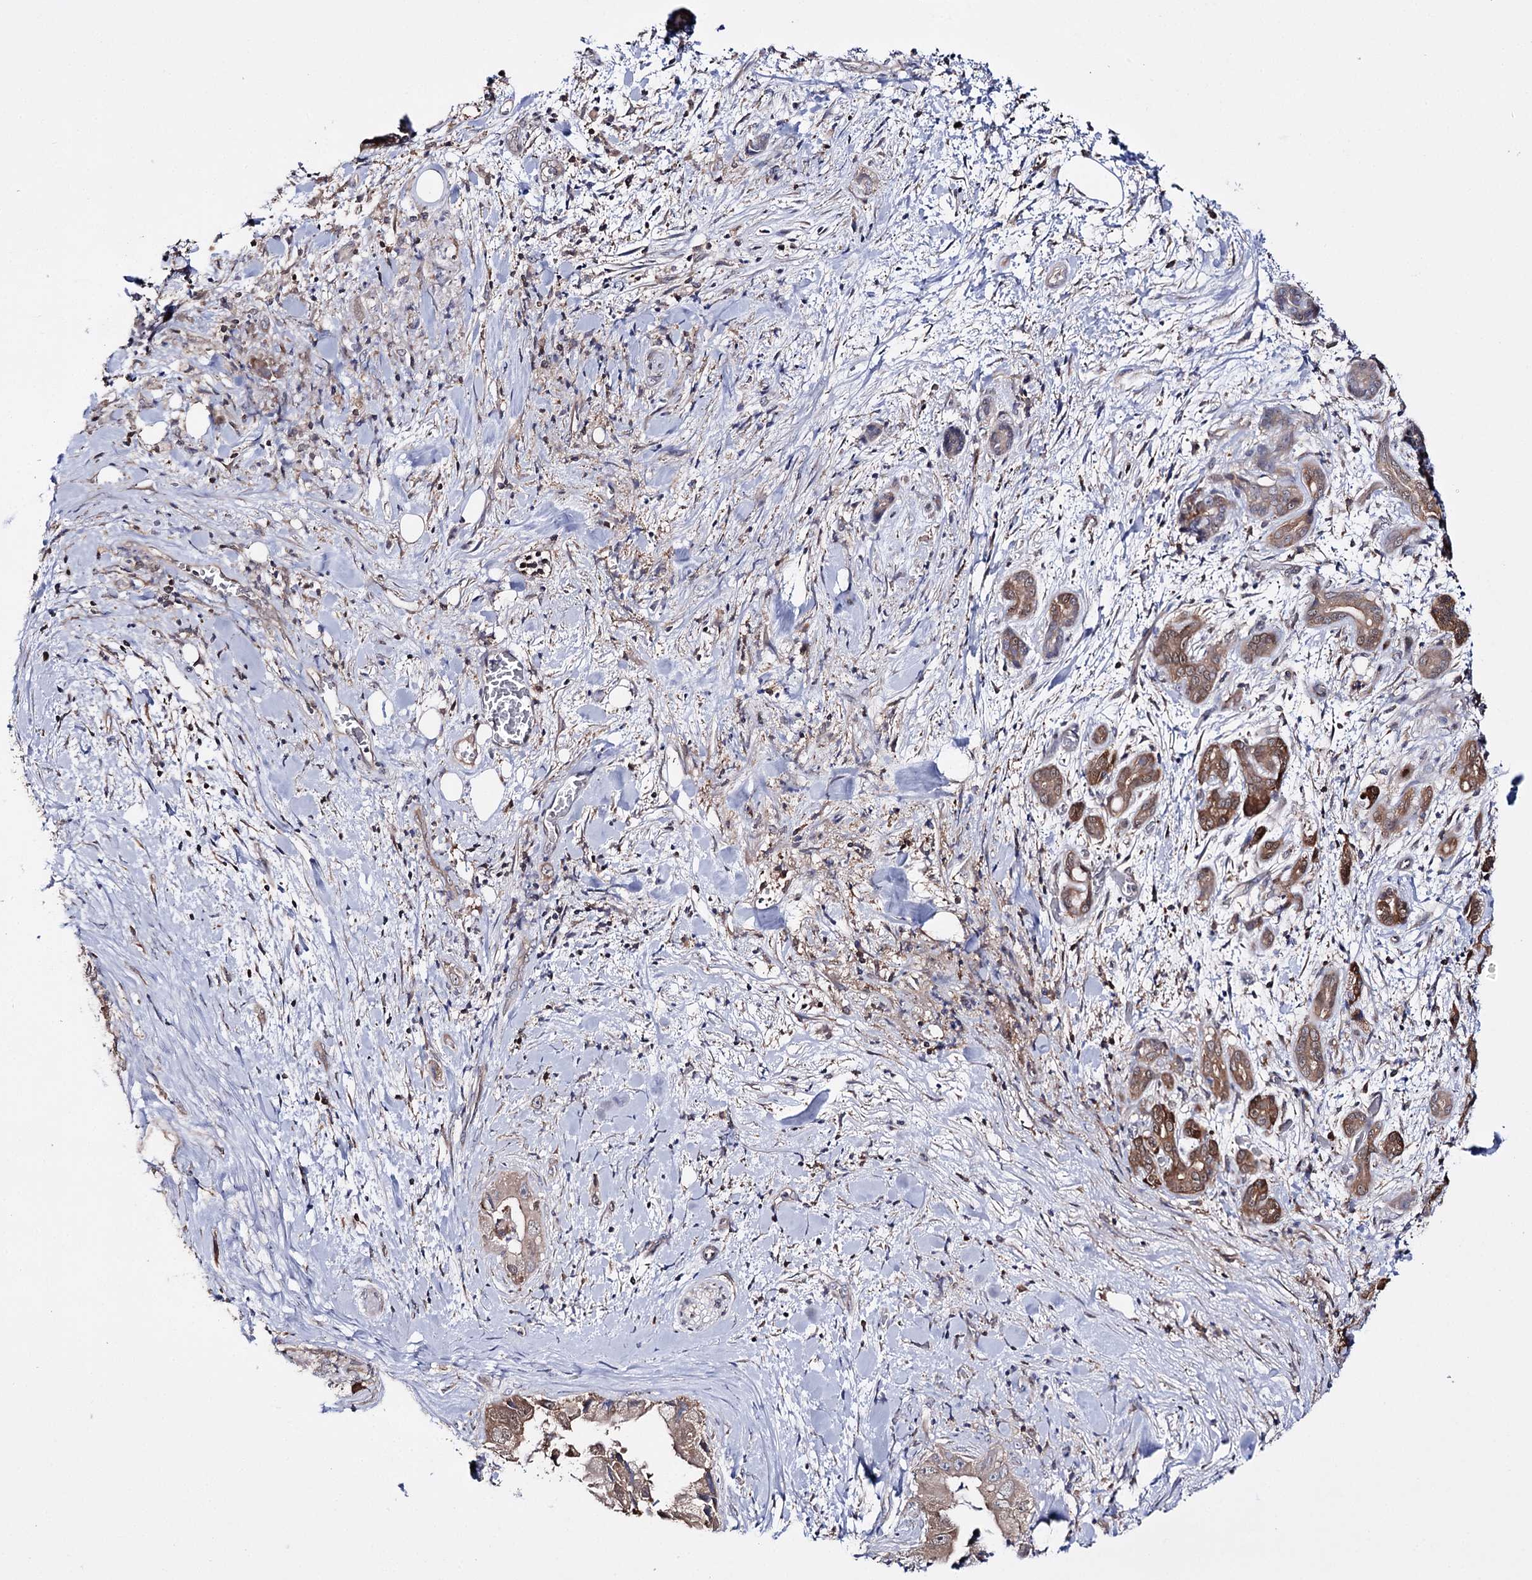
{"staining": {"intensity": "moderate", "quantity": ">75%", "location": "cytoplasmic/membranous"}, "tissue": "pancreatic cancer", "cell_type": "Tumor cells", "image_type": "cancer", "snomed": [{"axis": "morphology", "description": "Adenocarcinoma, NOS"}, {"axis": "topography", "description": "Pancreas"}], "caption": "This micrograph shows adenocarcinoma (pancreatic) stained with immunohistochemistry to label a protein in brown. The cytoplasmic/membranous of tumor cells show moderate positivity for the protein. Nuclei are counter-stained blue.", "gene": "PTER", "patient": {"sex": "female", "age": 78}}